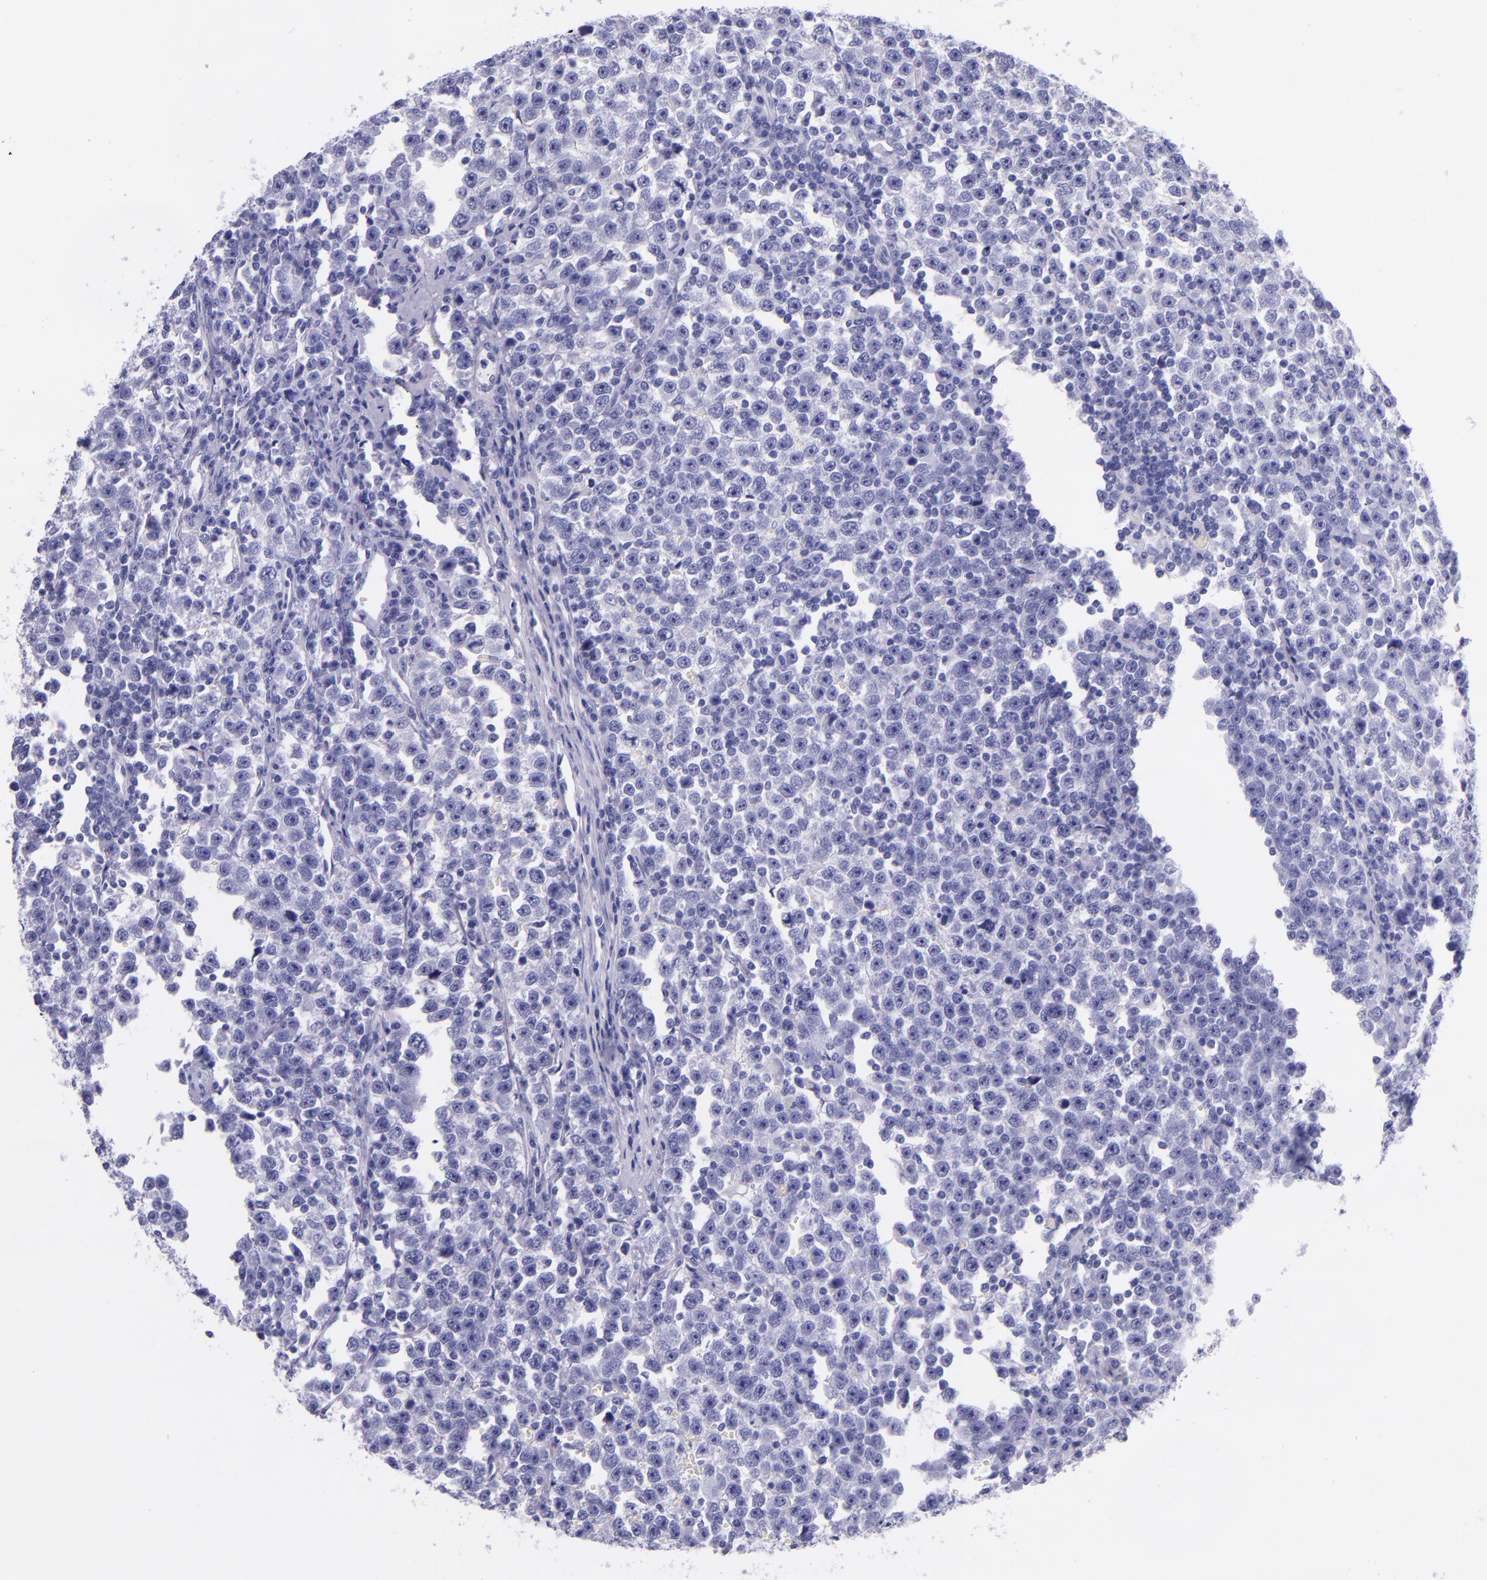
{"staining": {"intensity": "negative", "quantity": "none", "location": "none"}, "tissue": "testis cancer", "cell_type": "Tumor cells", "image_type": "cancer", "snomed": [{"axis": "morphology", "description": "Seminoma, NOS"}, {"axis": "topography", "description": "Testis"}], "caption": "A photomicrograph of testis seminoma stained for a protein reveals no brown staining in tumor cells.", "gene": "MBP", "patient": {"sex": "male", "age": 43}}